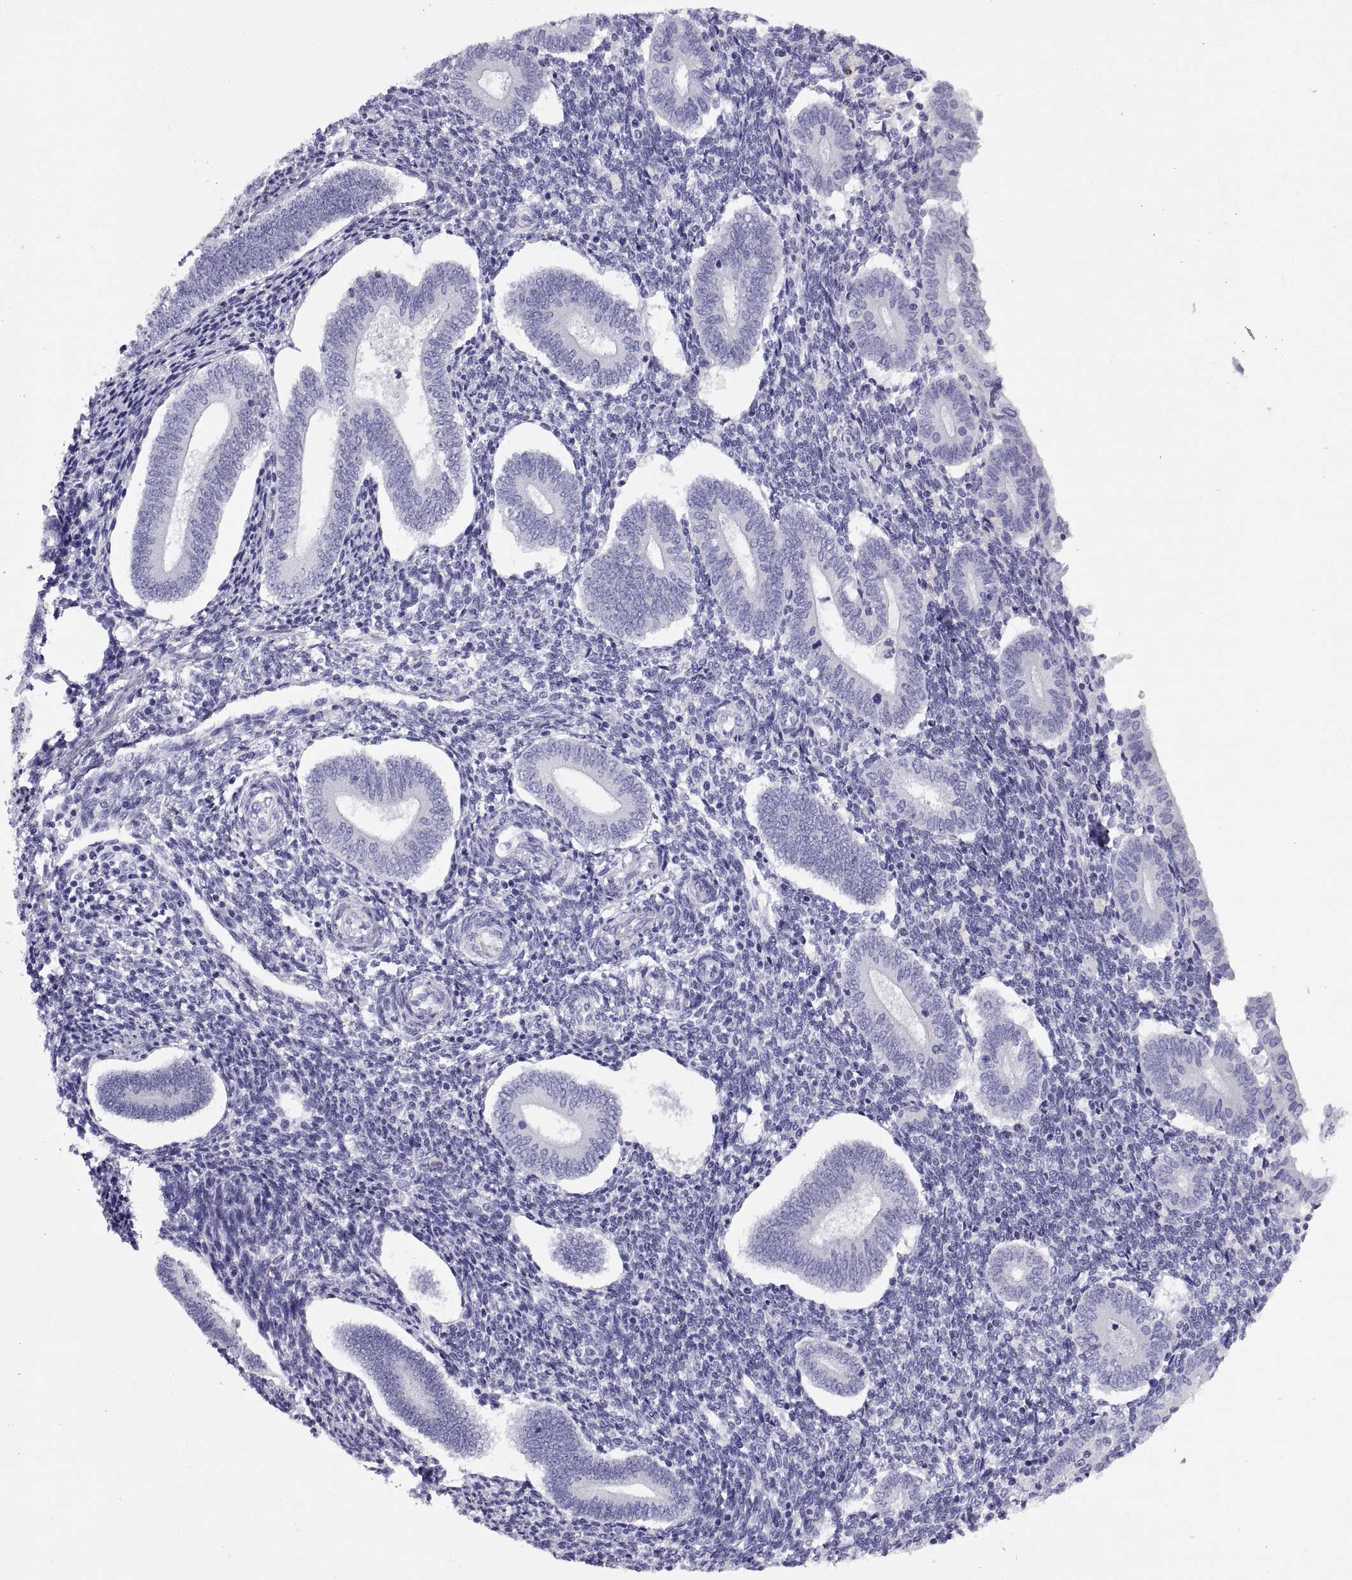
{"staining": {"intensity": "negative", "quantity": "none", "location": "none"}, "tissue": "endometrium", "cell_type": "Cells in endometrial stroma", "image_type": "normal", "snomed": [{"axis": "morphology", "description": "Normal tissue, NOS"}, {"axis": "topography", "description": "Endometrium"}], "caption": "Immunohistochemistry (IHC) photomicrograph of unremarkable endometrium: human endometrium stained with DAB exhibits no significant protein positivity in cells in endometrial stroma.", "gene": "RGS20", "patient": {"sex": "female", "age": 40}}